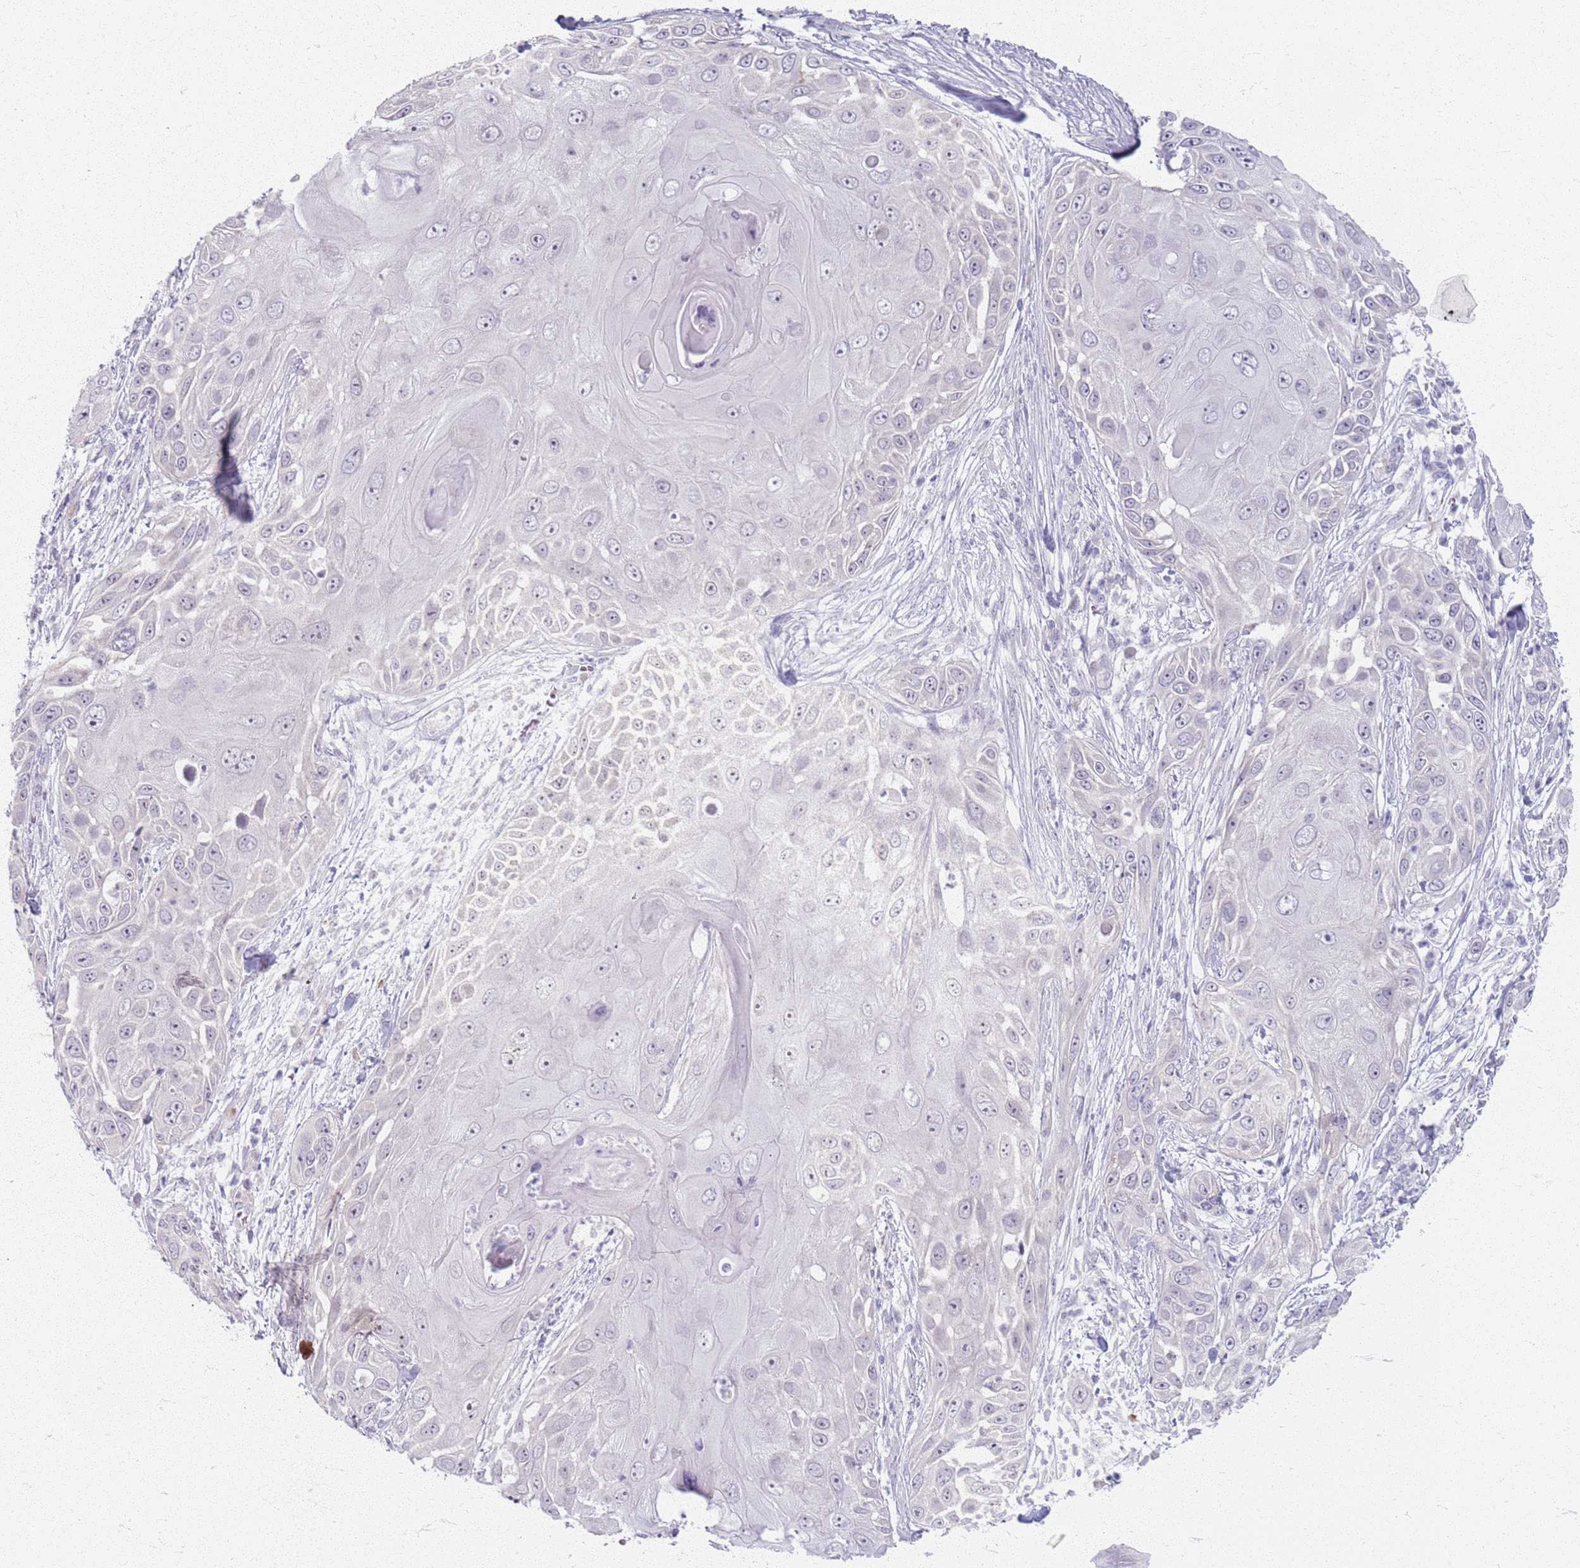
{"staining": {"intensity": "negative", "quantity": "none", "location": "none"}, "tissue": "skin cancer", "cell_type": "Tumor cells", "image_type": "cancer", "snomed": [{"axis": "morphology", "description": "Squamous cell carcinoma, NOS"}, {"axis": "topography", "description": "Skin"}], "caption": "An immunohistochemistry photomicrograph of skin cancer (squamous cell carcinoma) is shown. There is no staining in tumor cells of skin cancer (squamous cell carcinoma). (Stains: DAB IHC with hematoxylin counter stain, Microscopy: brightfield microscopy at high magnification).", "gene": "CRIPT", "patient": {"sex": "female", "age": 44}}